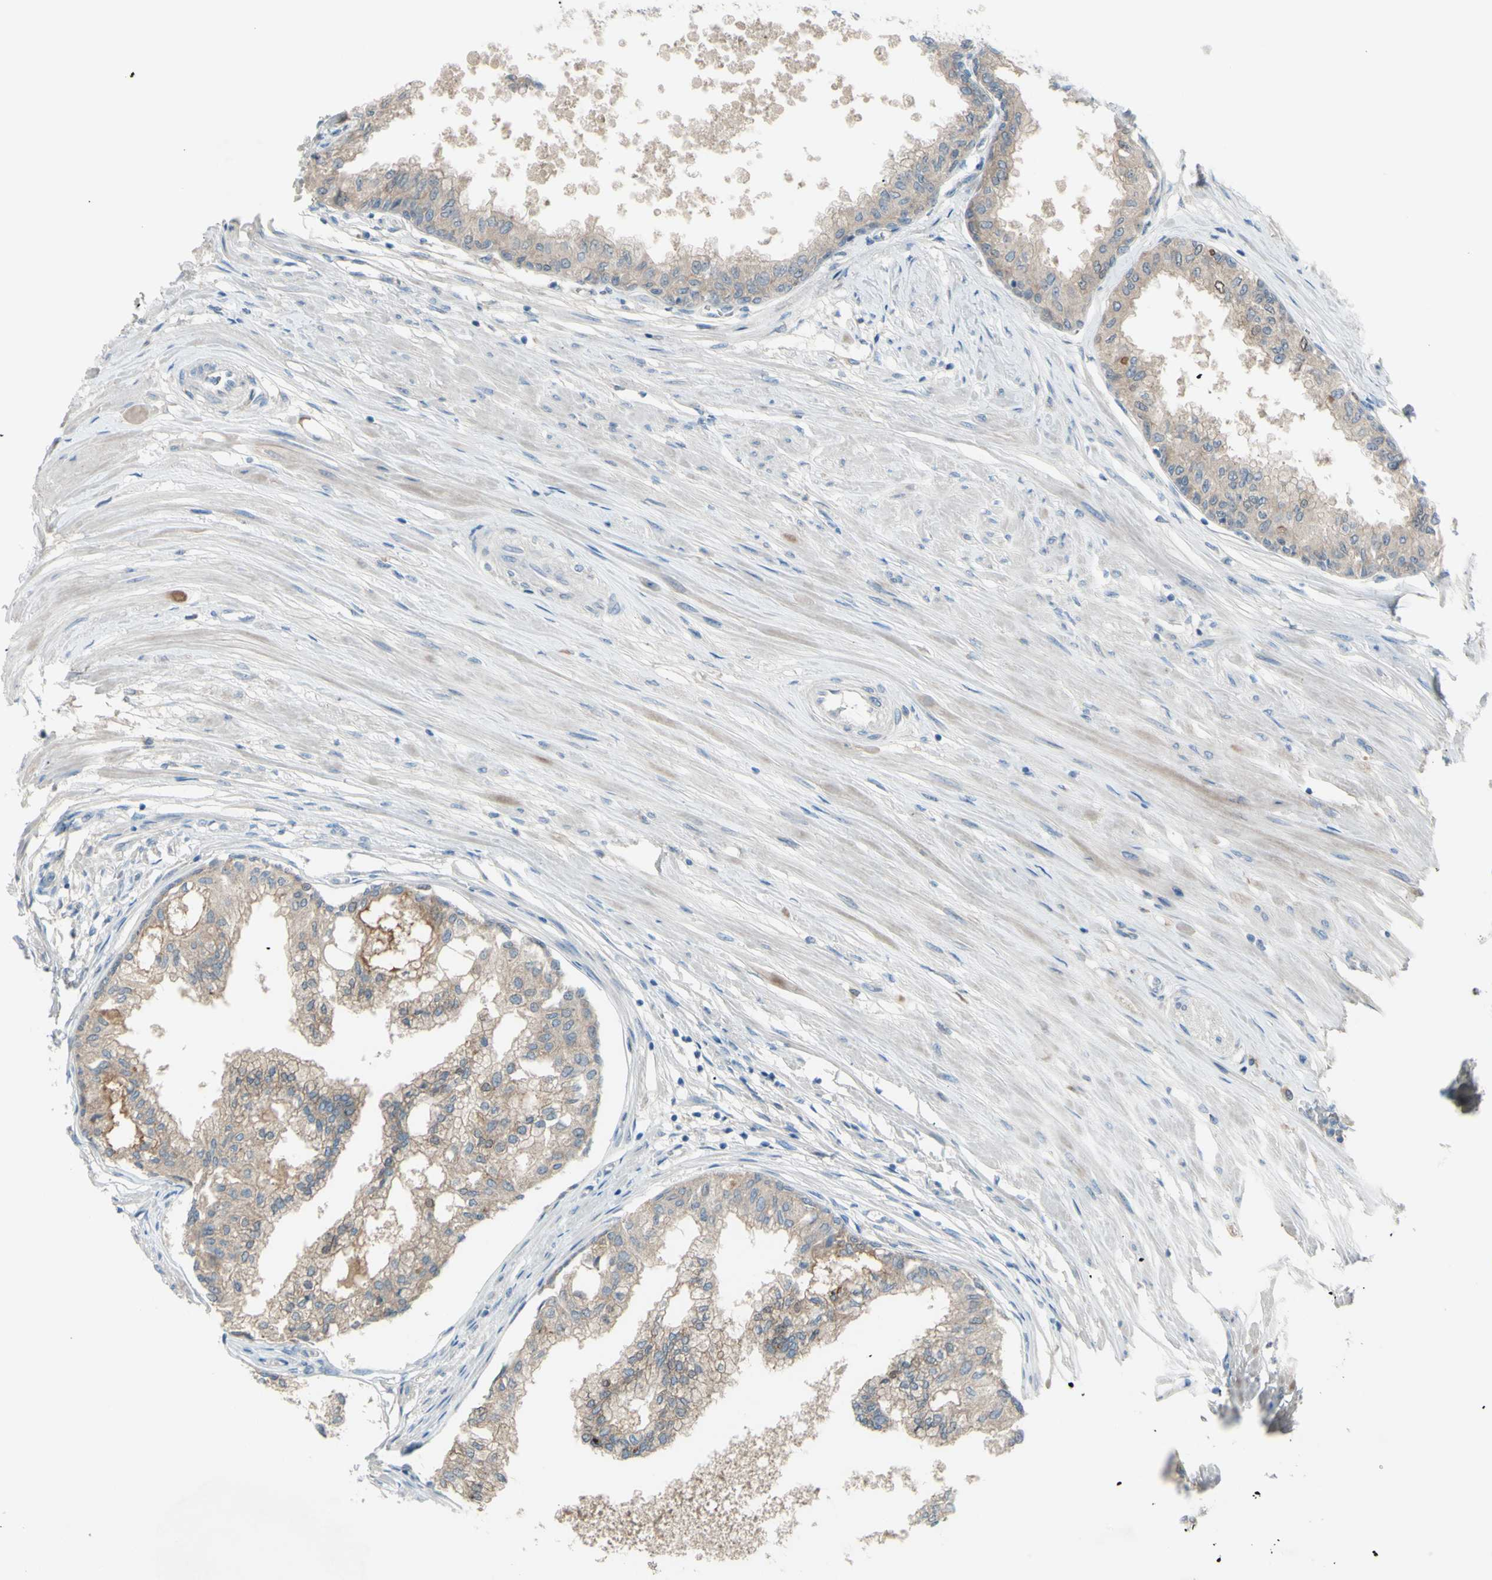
{"staining": {"intensity": "moderate", "quantity": "<25%", "location": "cytoplasmic/membranous,nuclear"}, "tissue": "prostate", "cell_type": "Glandular cells", "image_type": "normal", "snomed": [{"axis": "morphology", "description": "Normal tissue, NOS"}, {"axis": "topography", "description": "Prostate"}, {"axis": "topography", "description": "Seminal veicle"}], "caption": "A high-resolution image shows immunohistochemistry (IHC) staining of normal prostate, which shows moderate cytoplasmic/membranous,nuclear staining in approximately <25% of glandular cells. Nuclei are stained in blue.", "gene": "ATRN", "patient": {"sex": "male", "age": 60}}